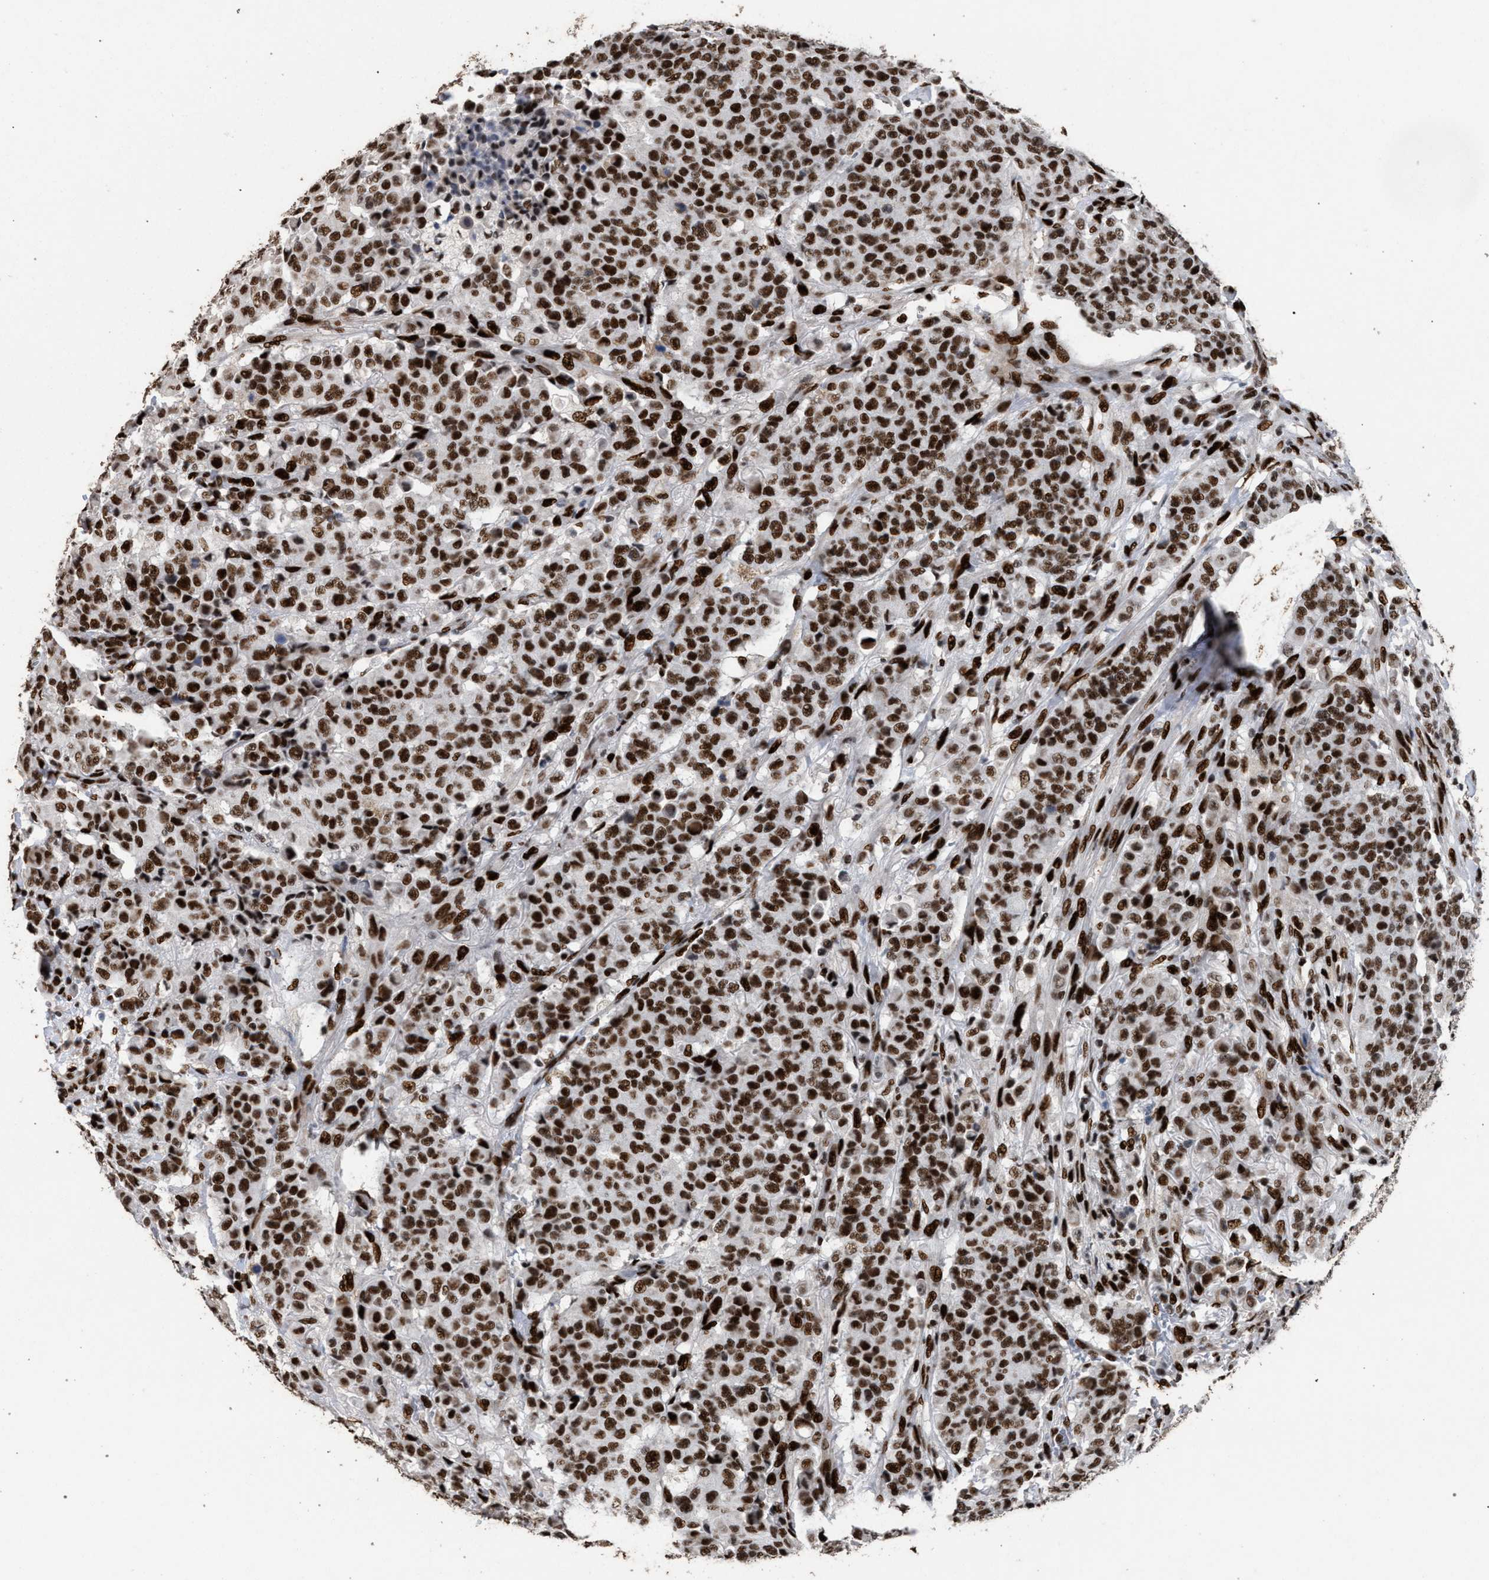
{"staining": {"intensity": "strong", "quantity": ">75%", "location": "nuclear"}, "tissue": "breast cancer", "cell_type": "Tumor cells", "image_type": "cancer", "snomed": [{"axis": "morphology", "description": "Duct carcinoma"}, {"axis": "topography", "description": "Breast"}], "caption": "Tumor cells display high levels of strong nuclear positivity in about >75% of cells in infiltrating ductal carcinoma (breast).", "gene": "TP53BP1", "patient": {"sex": "female", "age": 40}}